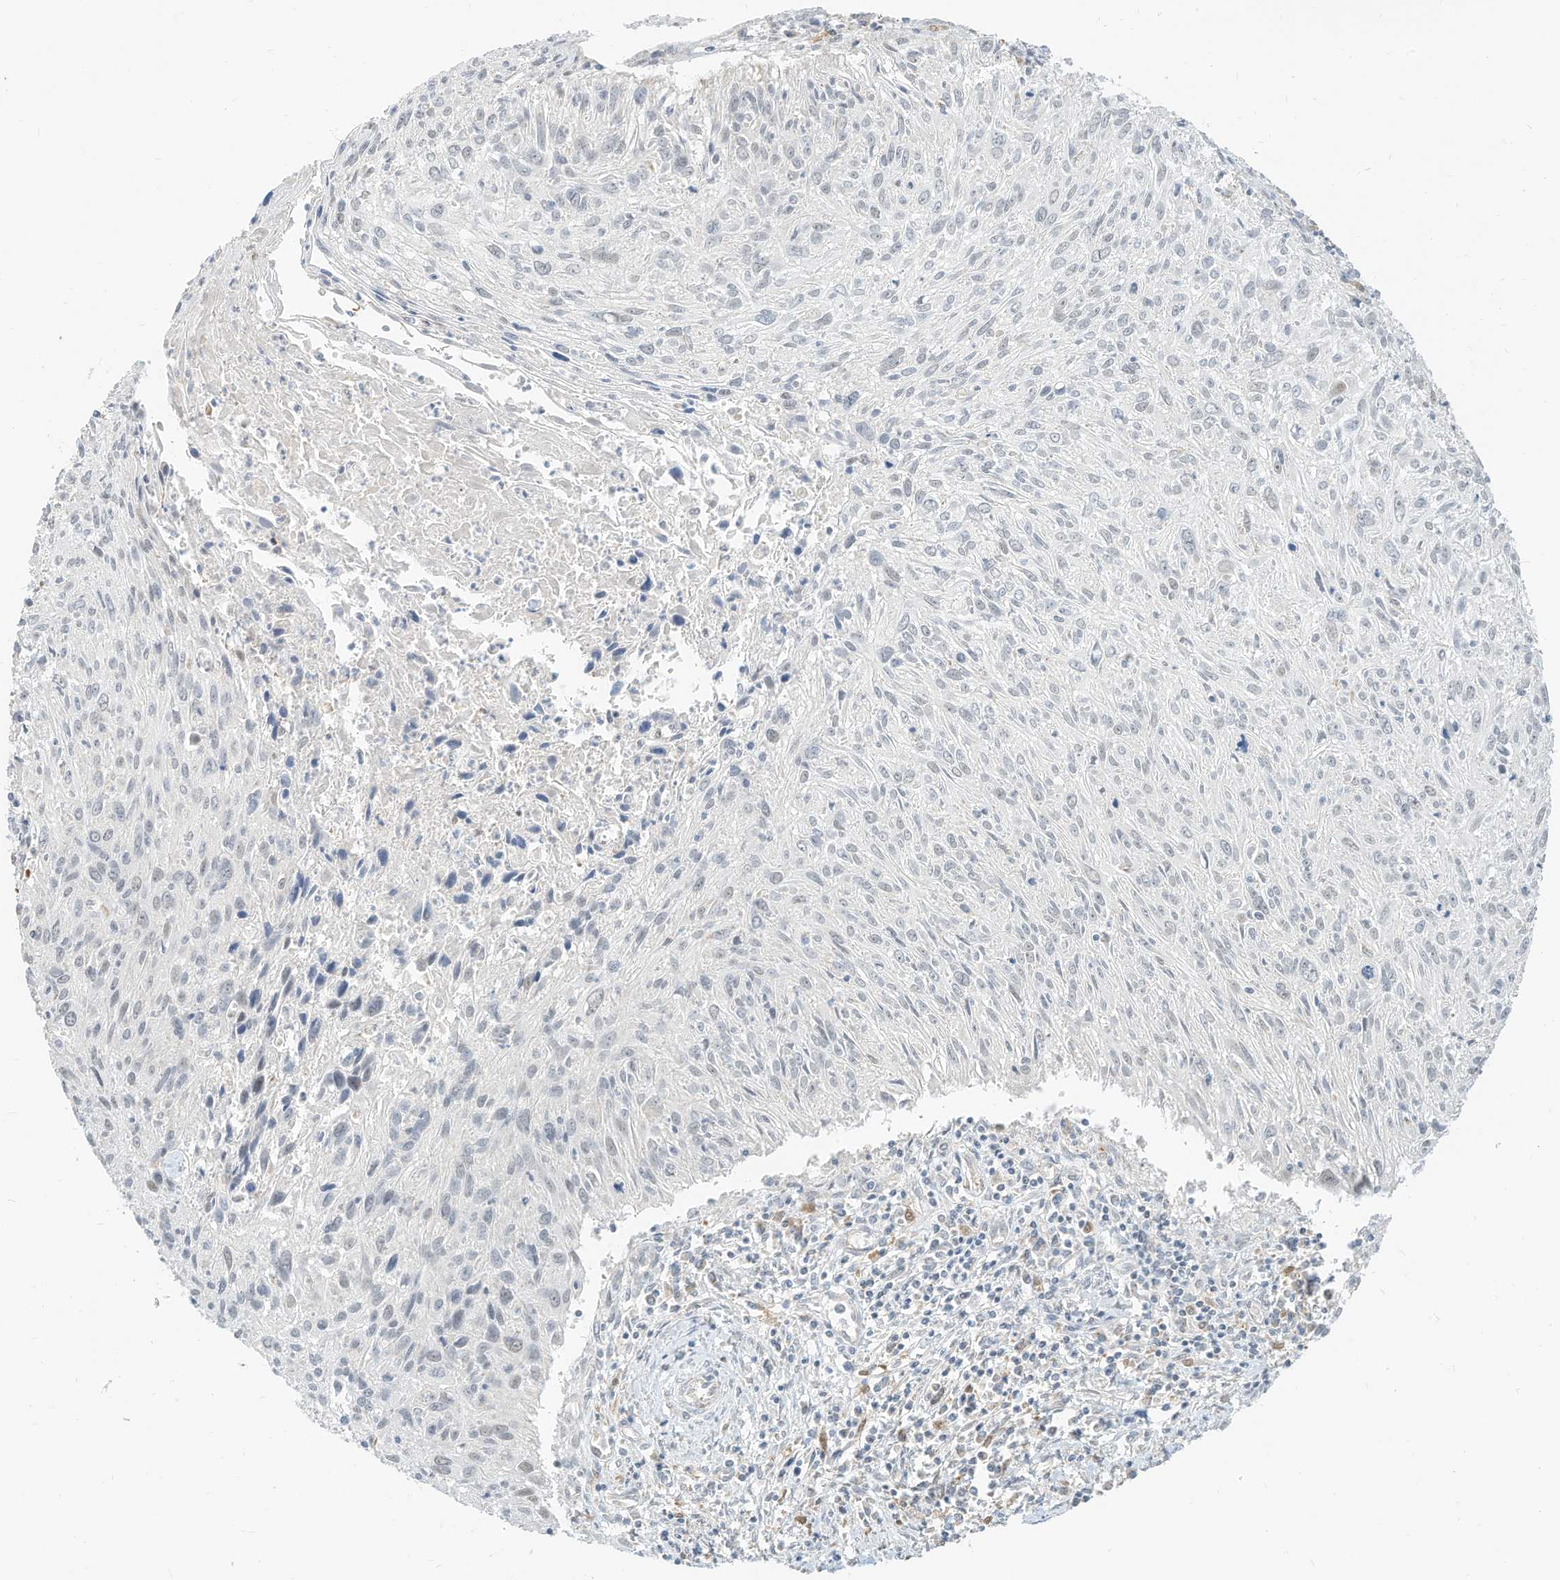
{"staining": {"intensity": "weak", "quantity": "<25%", "location": "nuclear"}, "tissue": "cervical cancer", "cell_type": "Tumor cells", "image_type": "cancer", "snomed": [{"axis": "morphology", "description": "Squamous cell carcinoma, NOS"}, {"axis": "topography", "description": "Cervix"}], "caption": "A photomicrograph of squamous cell carcinoma (cervical) stained for a protein displays no brown staining in tumor cells. The staining was performed using DAB (3,3'-diaminobenzidine) to visualize the protein expression in brown, while the nuclei were stained in blue with hematoxylin (Magnification: 20x).", "gene": "MTUS2", "patient": {"sex": "female", "age": 51}}